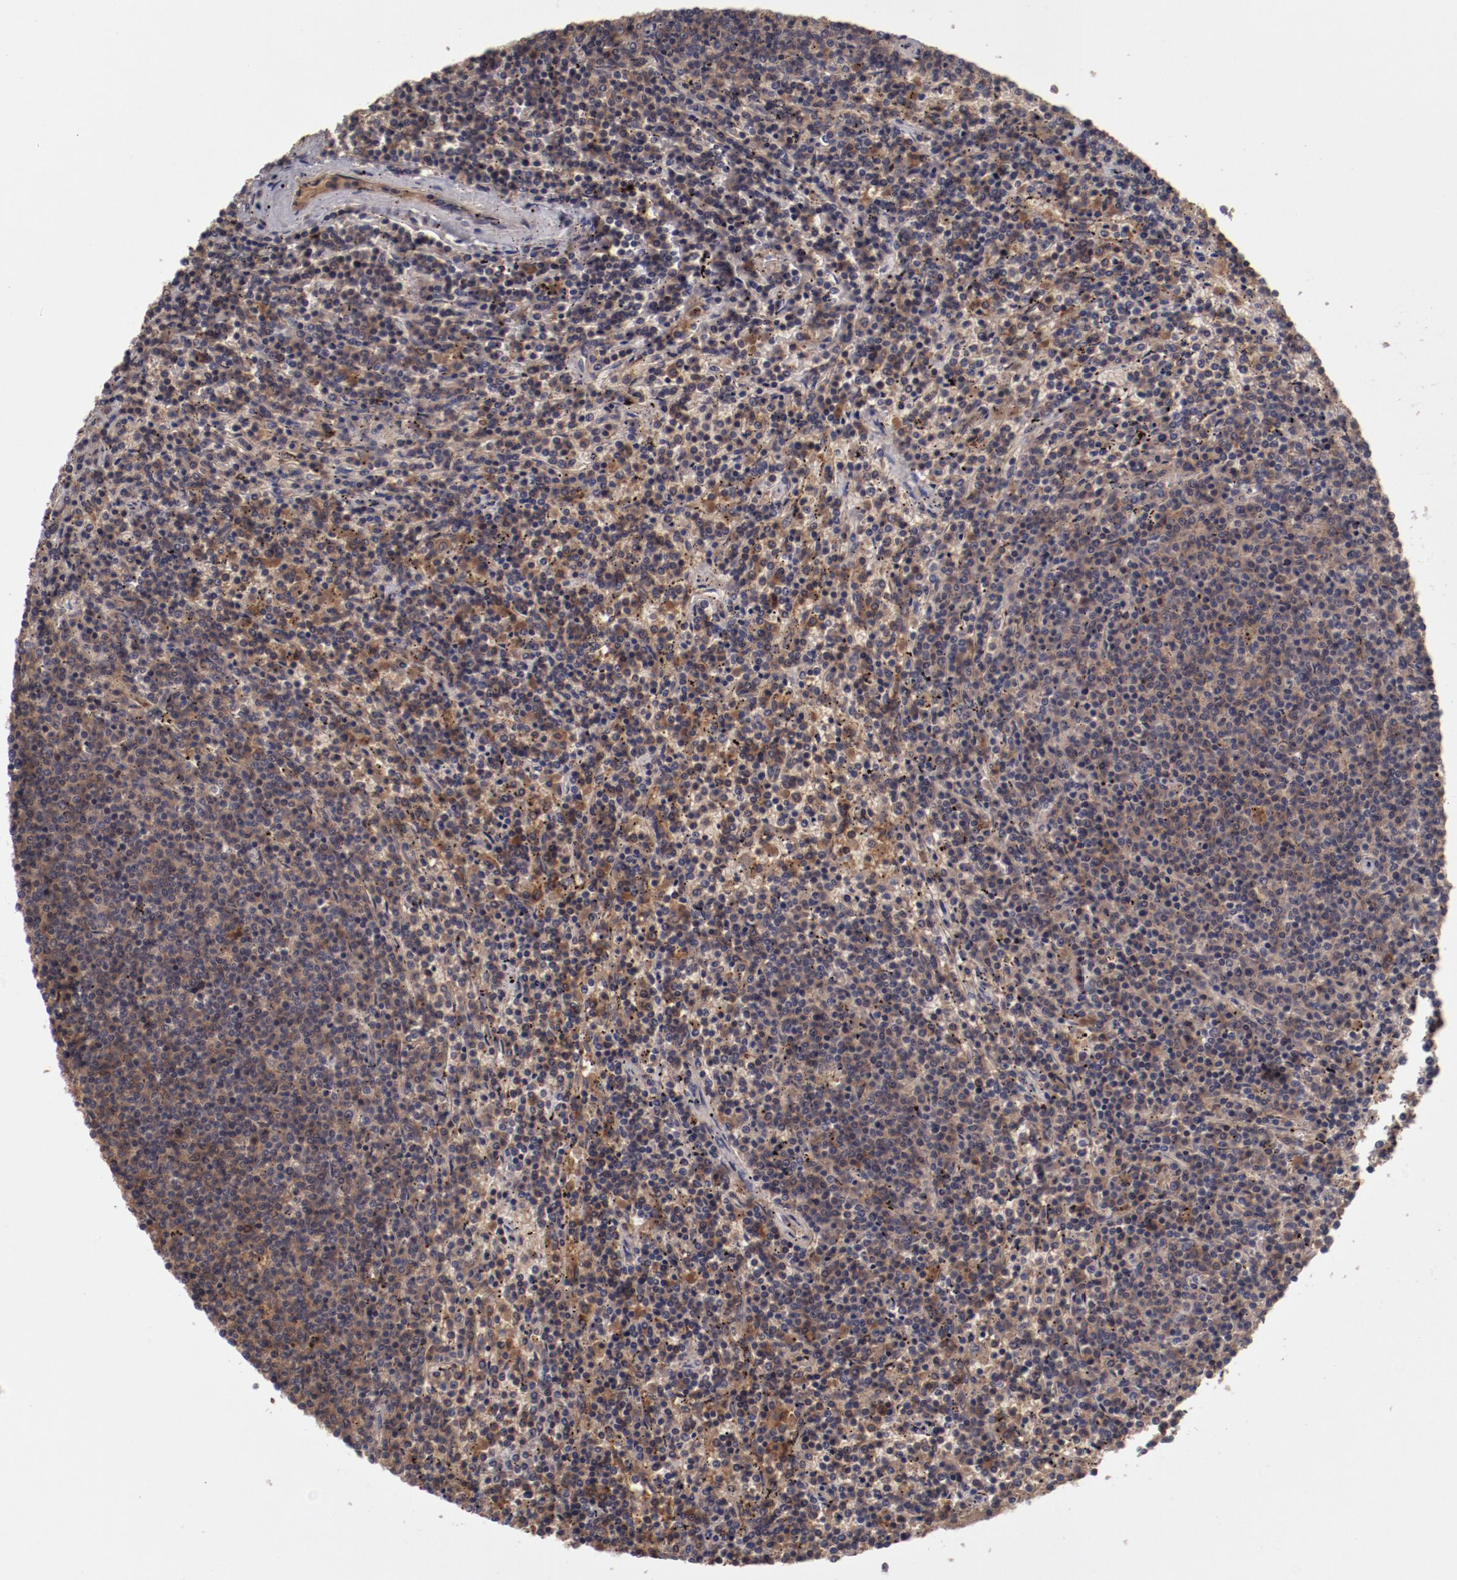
{"staining": {"intensity": "moderate", "quantity": ">75%", "location": "cytoplasmic/membranous"}, "tissue": "lymphoma", "cell_type": "Tumor cells", "image_type": "cancer", "snomed": [{"axis": "morphology", "description": "Malignant lymphoma, non-Hodgkin's type, Low grade"}, {"axis": "topography", "description": "Spleen"}], "caption": "Malignant lymphoma, non-Hodgkin's type (low-grade) stained with a protein marker displays moderate staining in tumor cells.", "gene": "CP", "patient": {"sex": "female", "age": 50}}